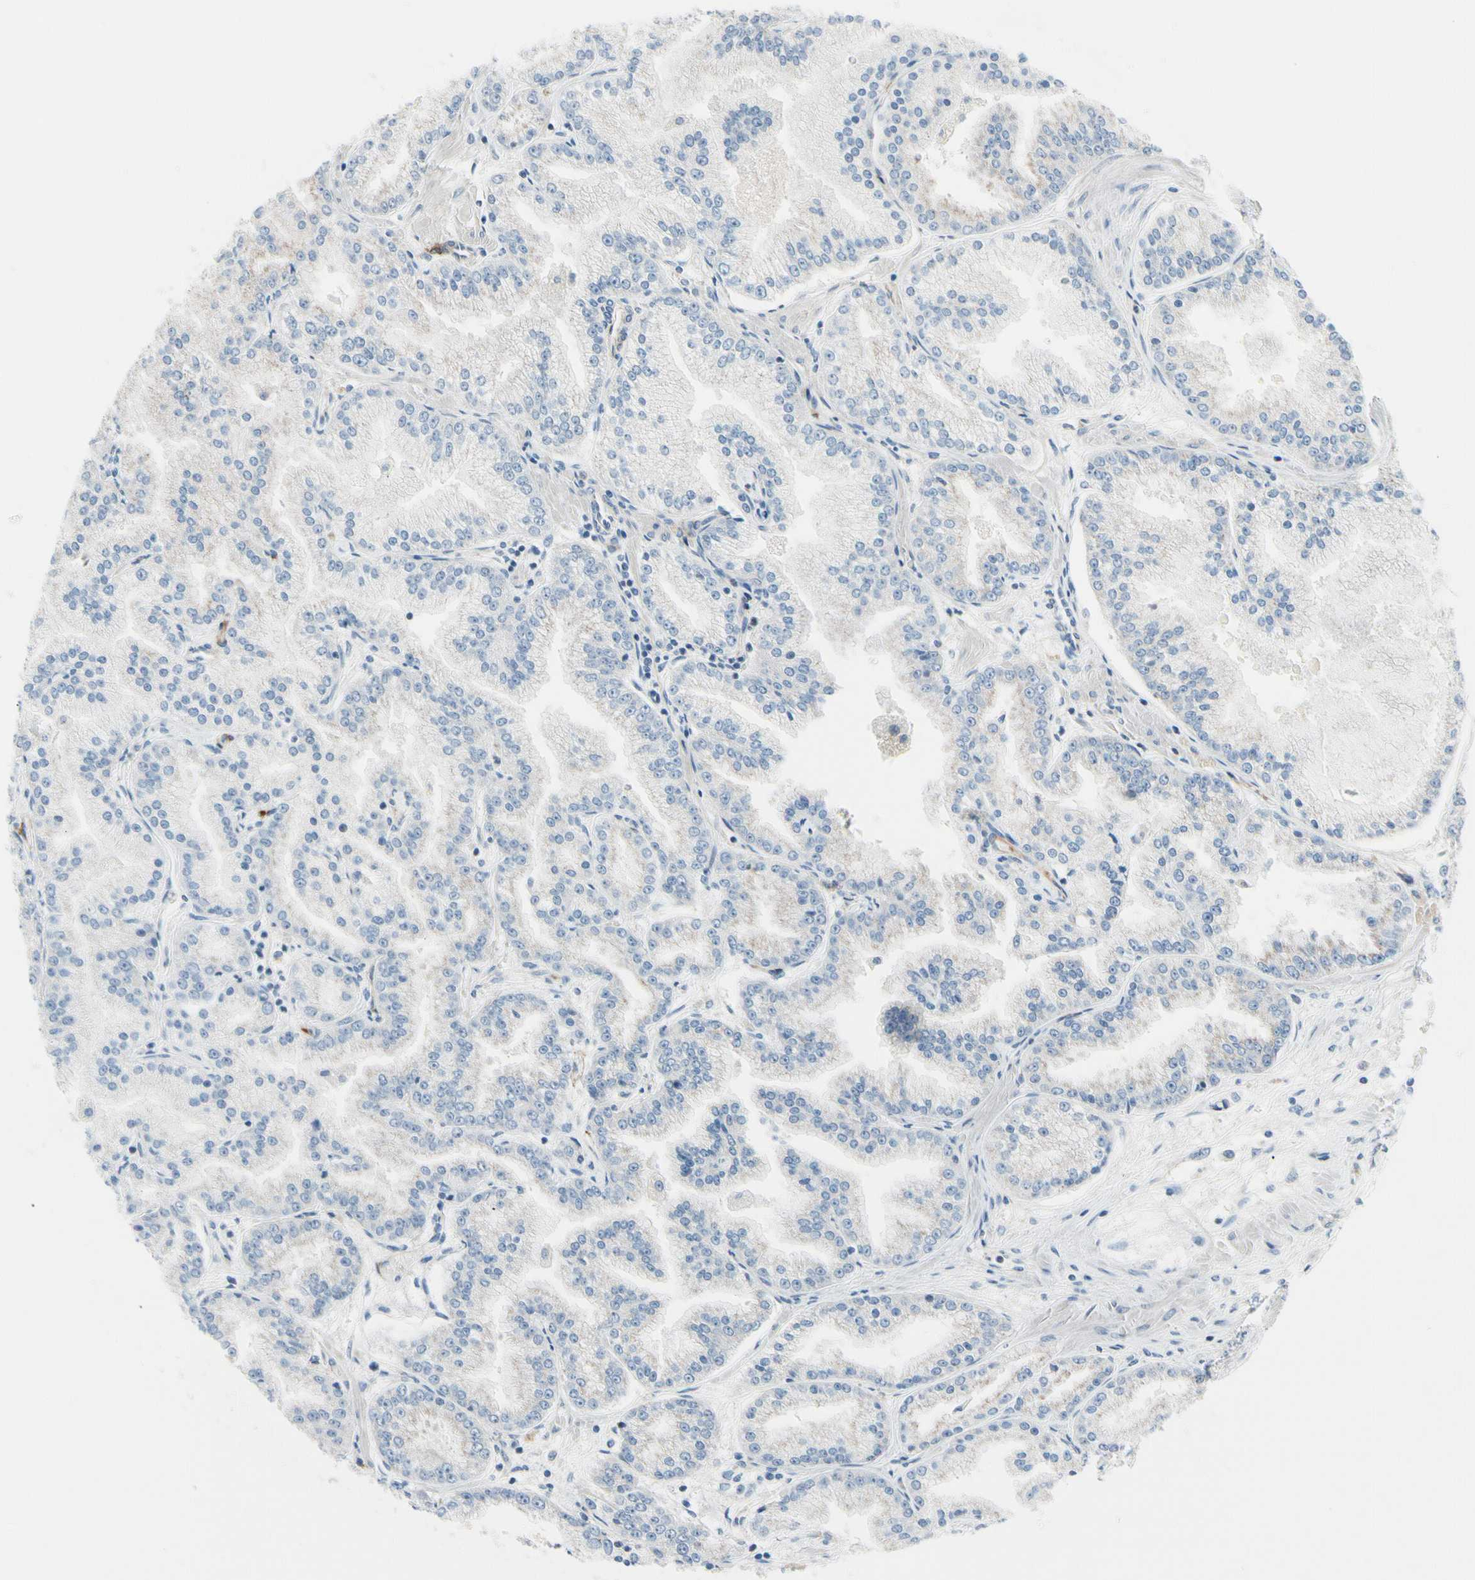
{"staining": {"intensity": "negative", "quantity": "none", "location": "none"}, "tissue": "prostate cancer", "cell_type": "Tumor cells", "image_type": "cancer", "snomed": [{"axis": "morphology", "description": "Adenocarcinoma, High grade"}, {"axis": "topography", "description": "Prostate"}], "caption": "Tumor cells are negative for protein expression in human prostate cancer.", "gene": "CFAP36", "patient": {"sex": "male", "age": 61}}